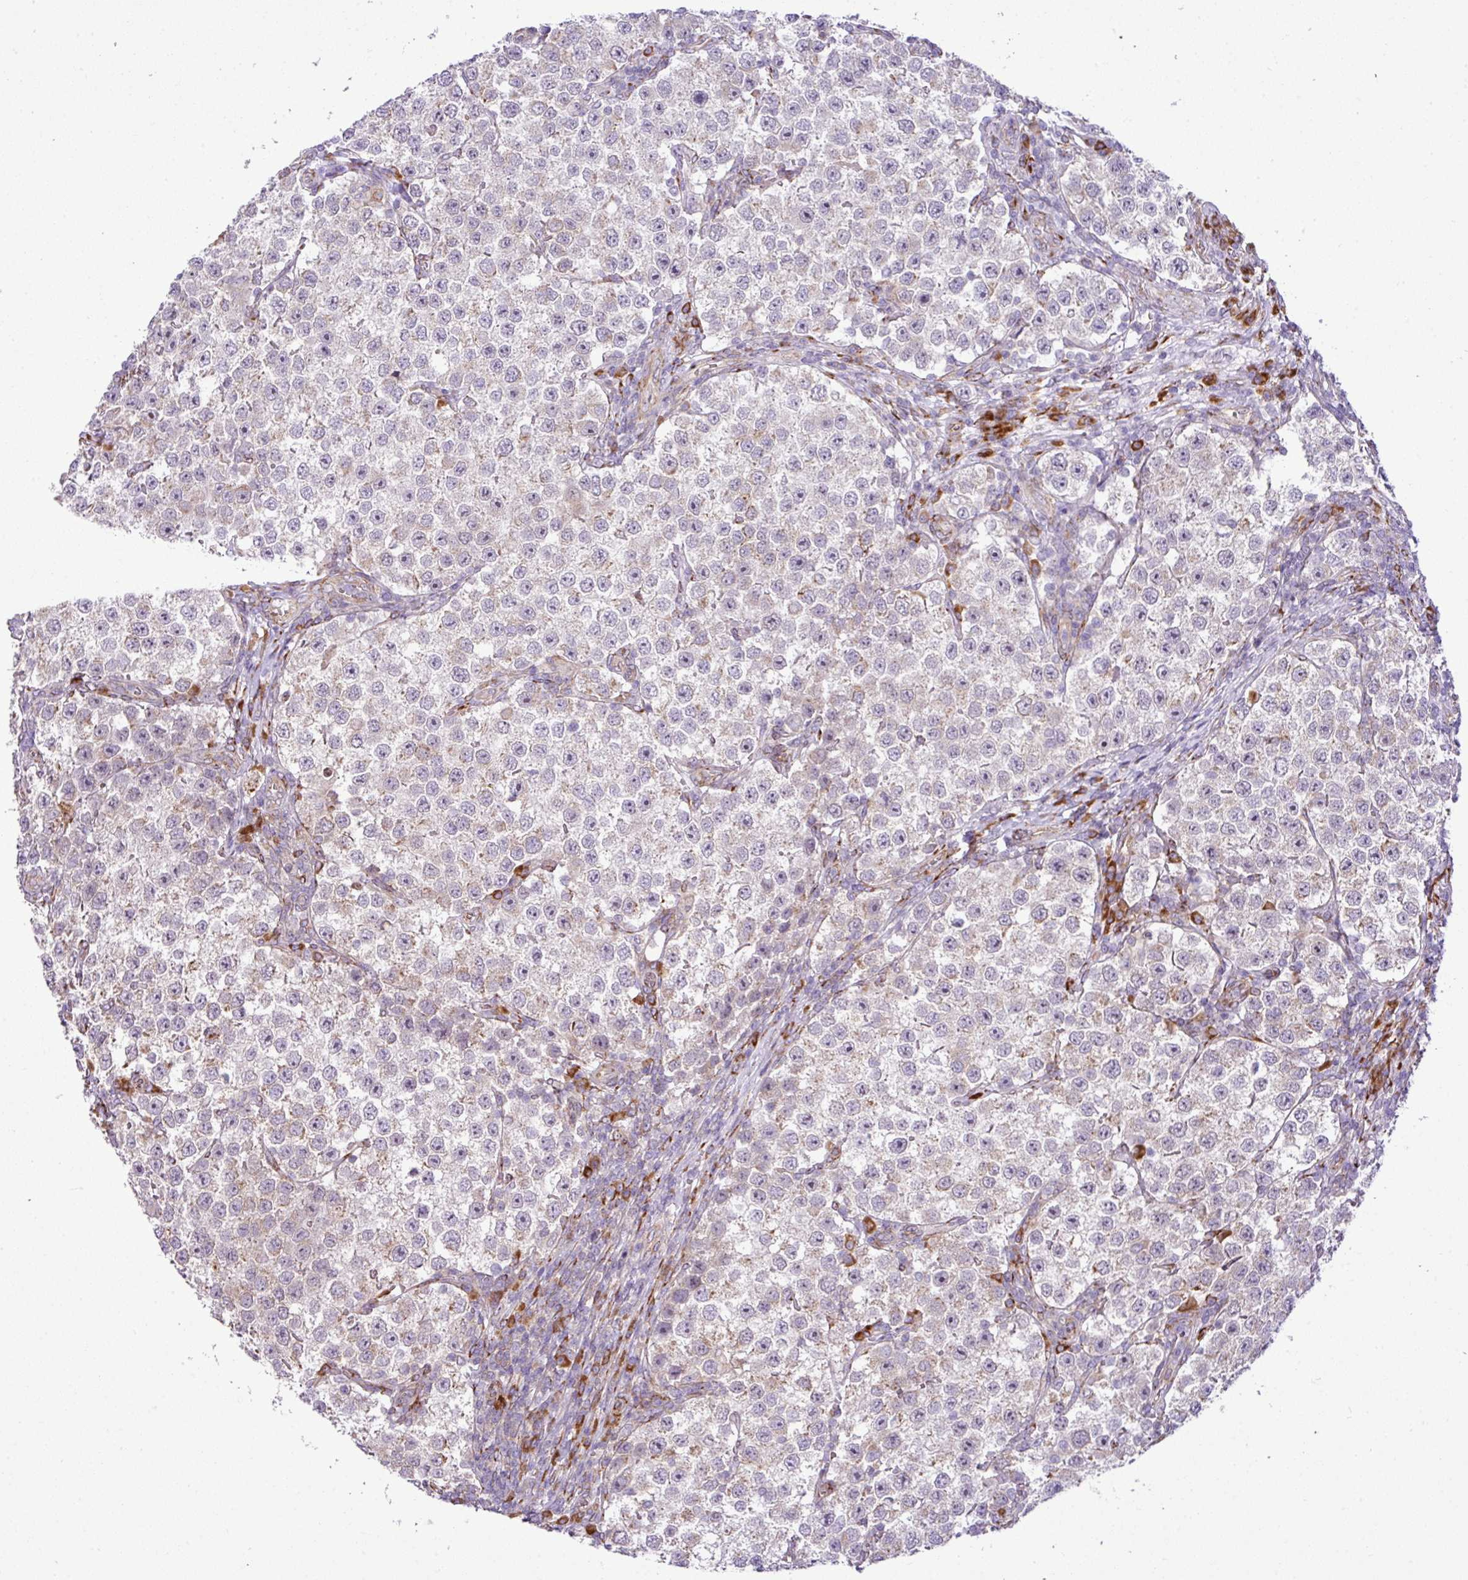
{"staining": {"intensity": "negative", "quantity": "none", "location": "none"}, "tissue": "testis cancer", "cell_type": "Tumor cells", "image_type": "cancer", "snomed": [{"axis": "morphology", "description": "Seminoma, NOS"}, {"axis": "topography", "description": "Testis"}], "caption": "Photomicrograph shows no protein positivity in tumor cells of testis cancer (seminoma) tissue.", "gene": "CFAP97", "patient": {"sex": "male", "age": 37}}